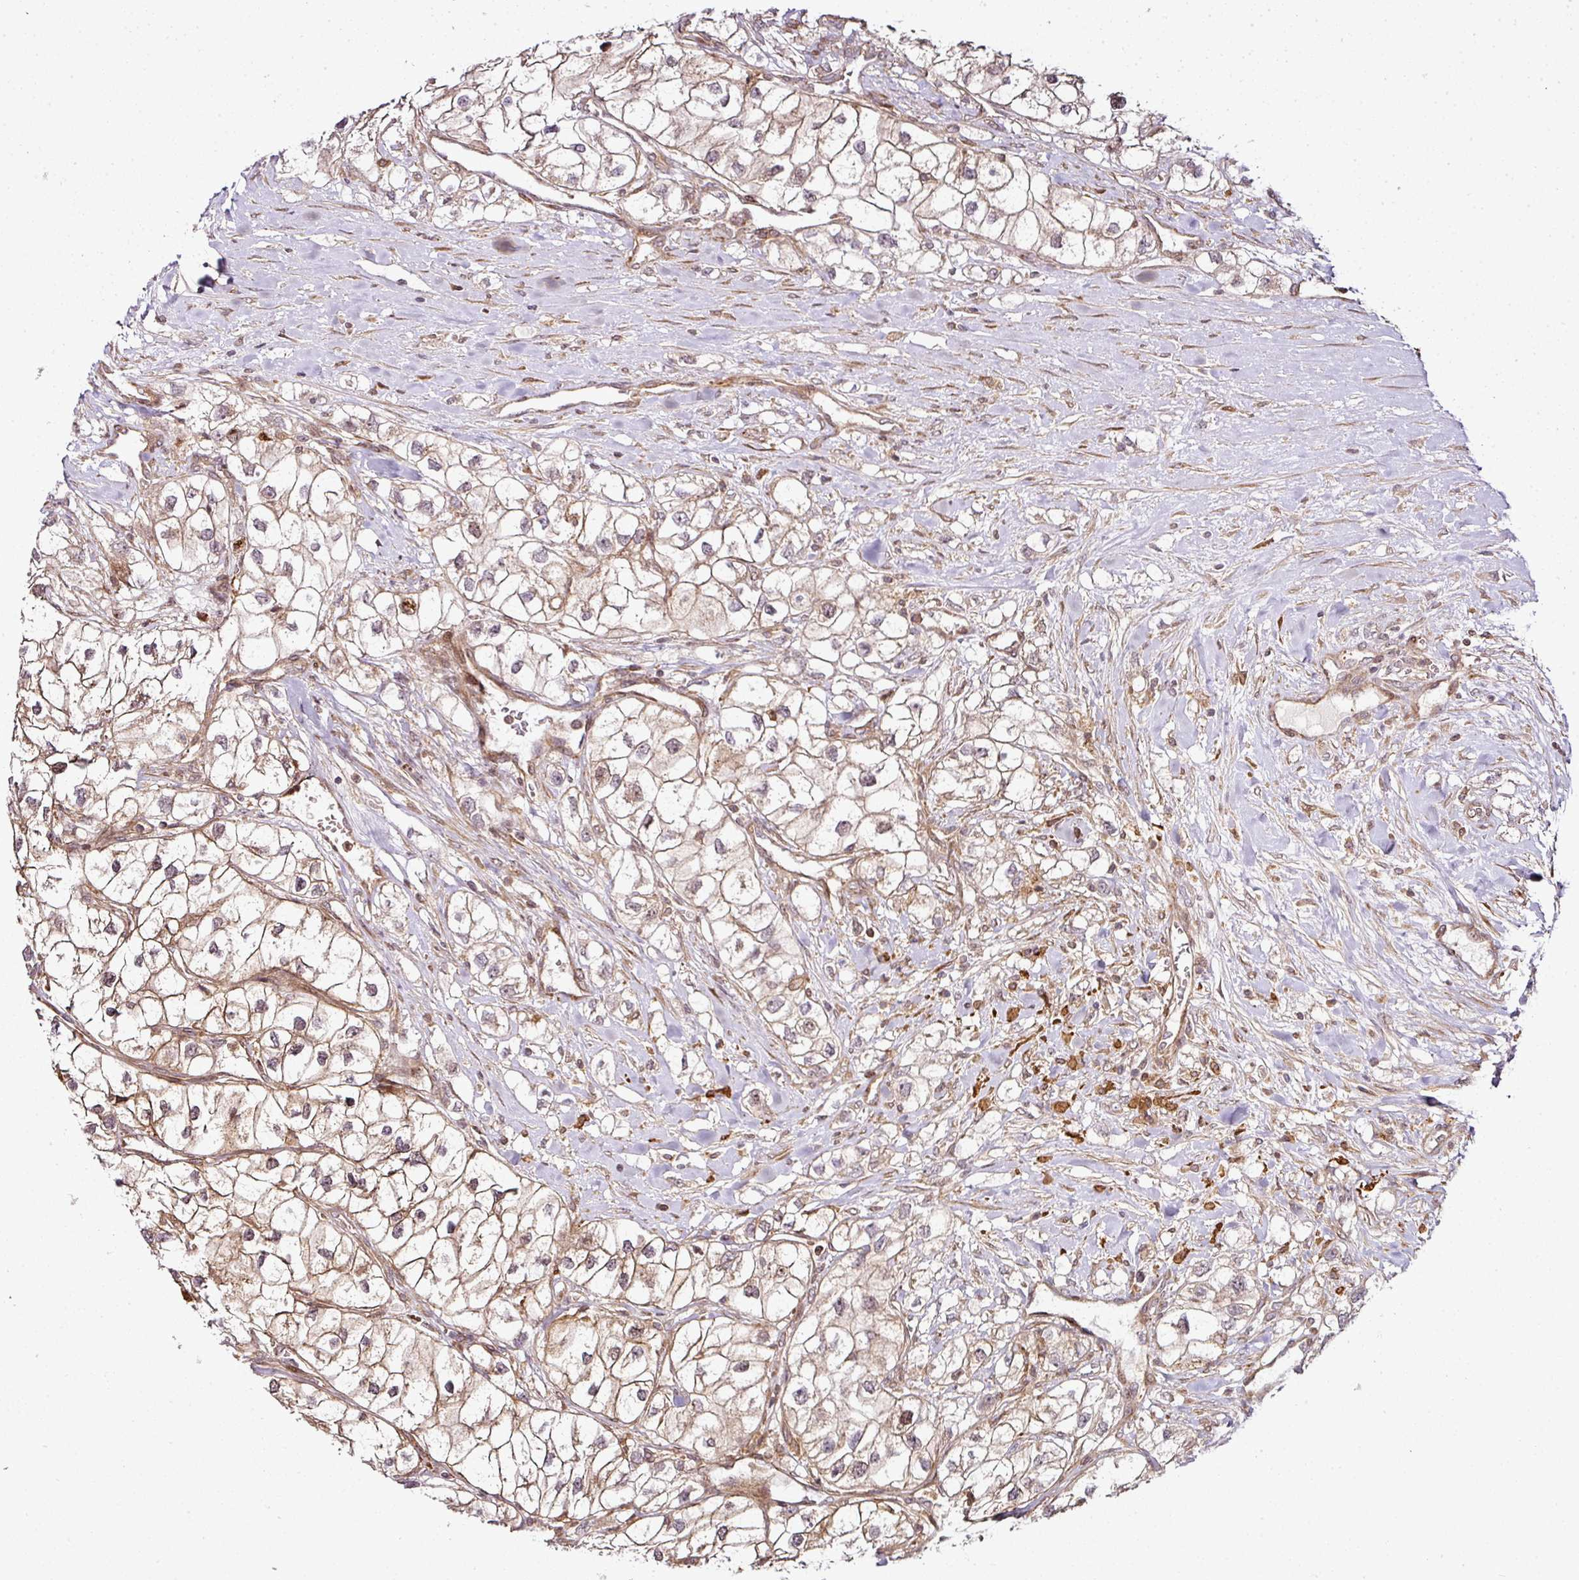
{"staining": {"intensity": "moderate", "quantity": ">75%", "location": "cytoplasmic/membranous"}, "tissue": "renal cancer", "cell_type": "Tumor cells", "image_type": "cancer", "snomed": [{"axis": "morphology", "description": "Adenocarcinoma, NOS"}, {"axis": "topography", "description": "Kidney"}], "caption": "Protein expression analysis of adenocarcinoma (renal) displays moderate cytoplasmic/membranous positivity in approximately >75% of tumor cells.", "gene": "ATAT1", "patient": {"sex": "male", "age": 59}}